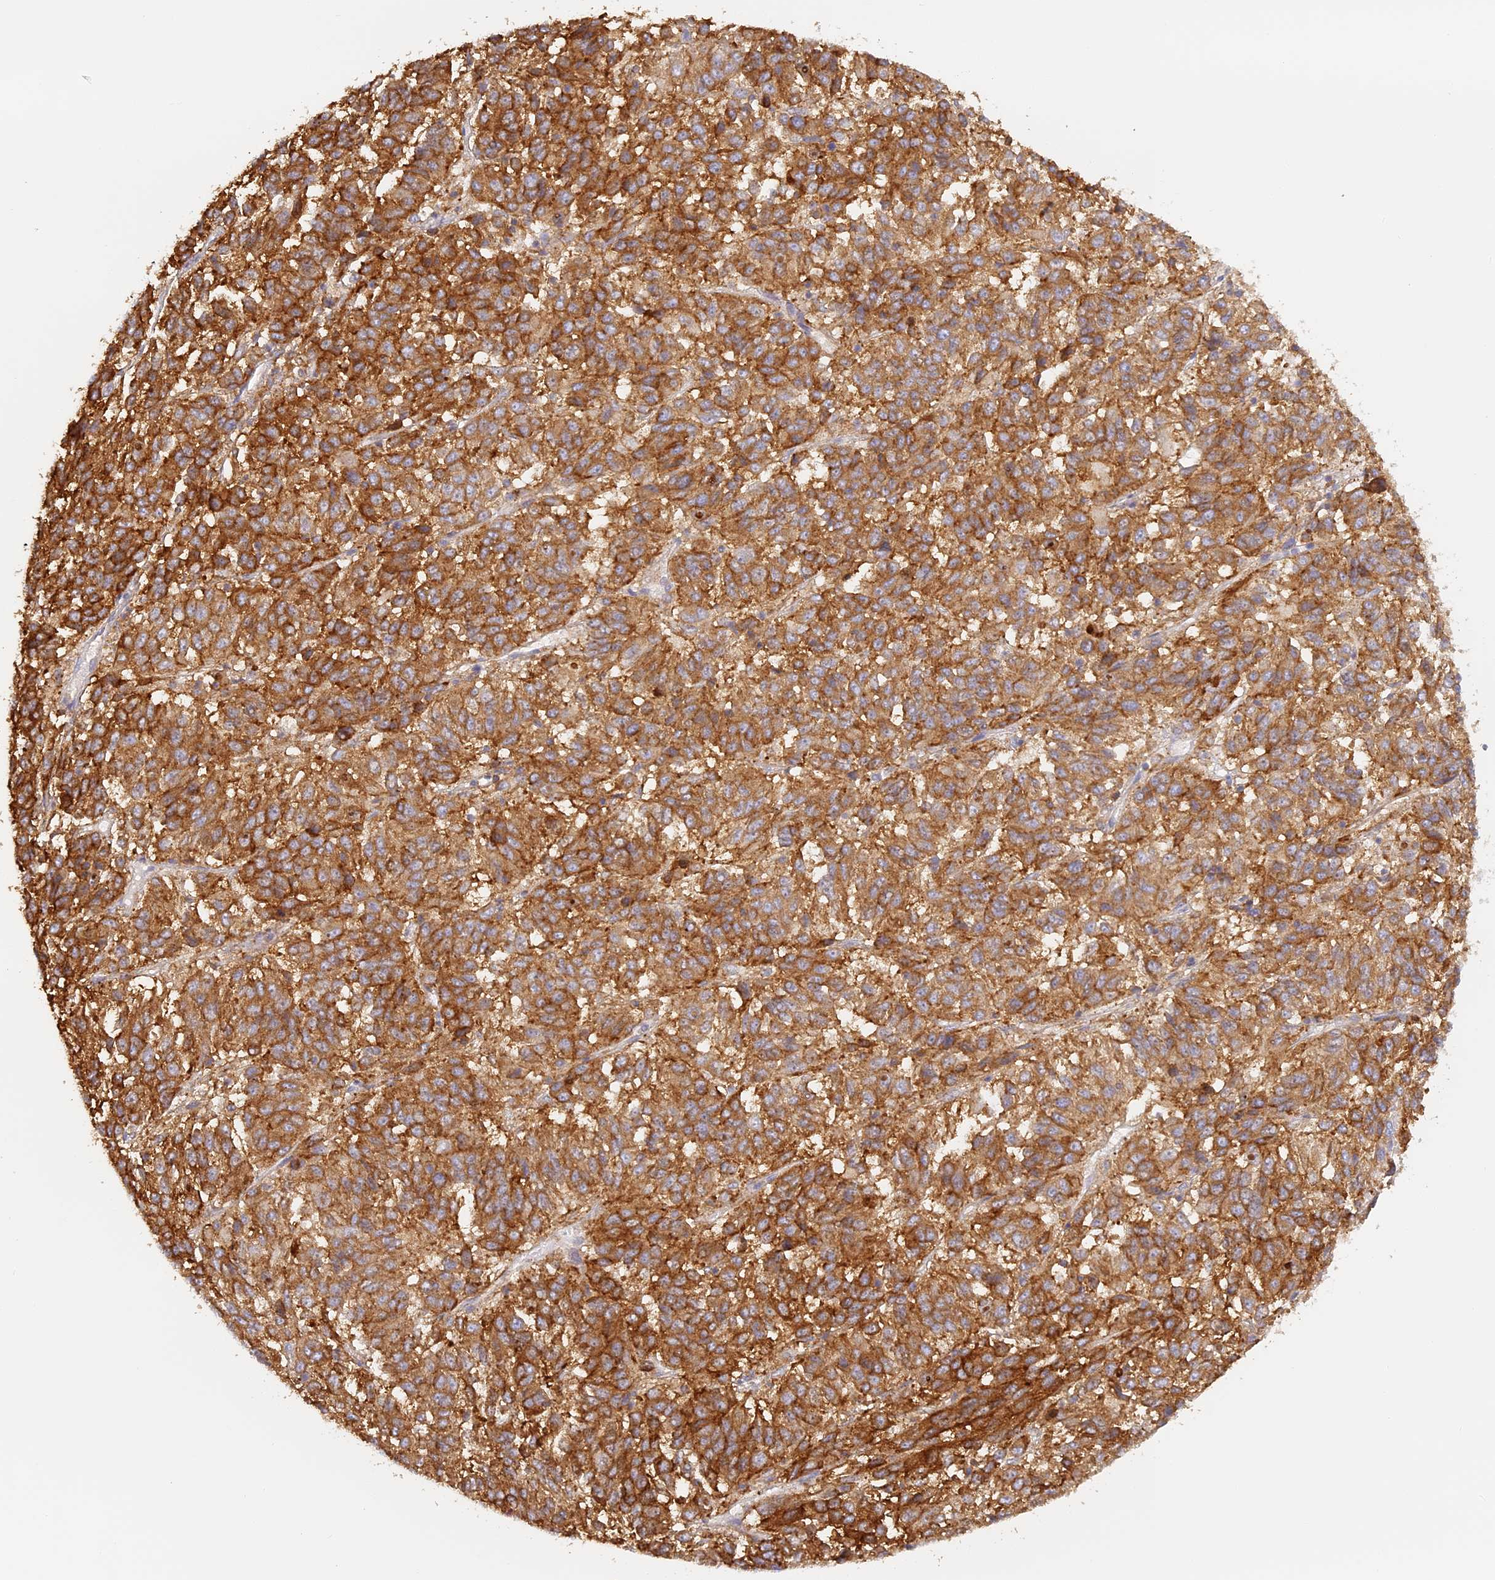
{"staining": {"intensity": "moderate", "quantity": ">75%", "location": "cytoplasmic/membranous"}, "tissue": "melanoma", "cell_type": "Tumor cells", "image_type": "cancer", "snomed": [{"axis": "morphology", "description": "Malignant melanoma, Metastatic site"}, {"axis": "topography", "description": "Lung"}], "caption": "About >75% of tumor cells in malignant melanoma (metastatic site) demonstrate moderate cytoplasmic/membranous protein positivity as visualized by brown immunohistochemical staining.", "gene": "LAMP2", "patient": {"sex": "male", "age": 64}}